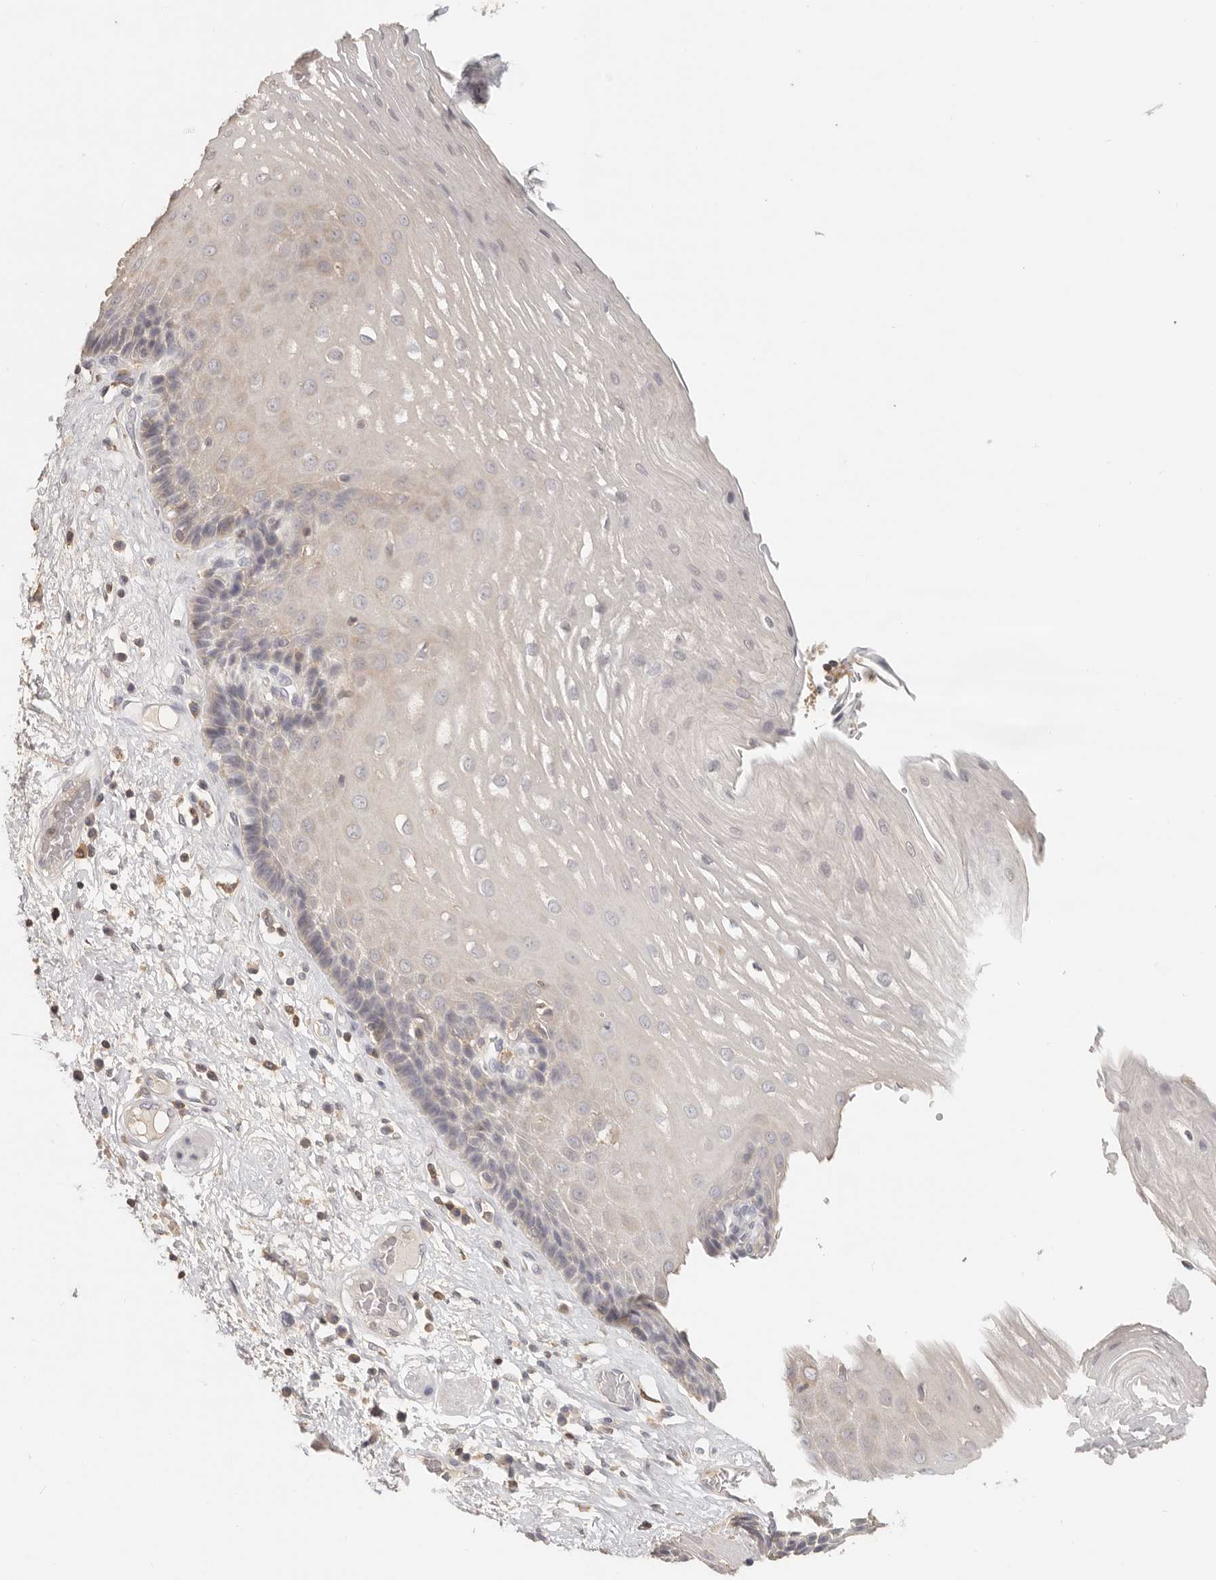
{"staining": {"intensity": "weak", "quantity": "25%-75%", "location": "cytoplasmic/membranous"}, "tissue": "esophagus", "cell_type": "Squamous epithelial cells", "image_type": "normal", "snomed": [{"axis": "morphology", "description": "Normal tissue, NOS"}, {"axis": "morphology", "description": "Adenocarcinoma, NOS"}, {"axis": "topography", "description": "Esophagus"}], "caption": "Squamous epithelial cells display weak cytoplasmic/membranous staining in about 25%-75% of cells in normal esophagus.", "gene": "CSK", "patient": {"sex": "male", "age": 62}}